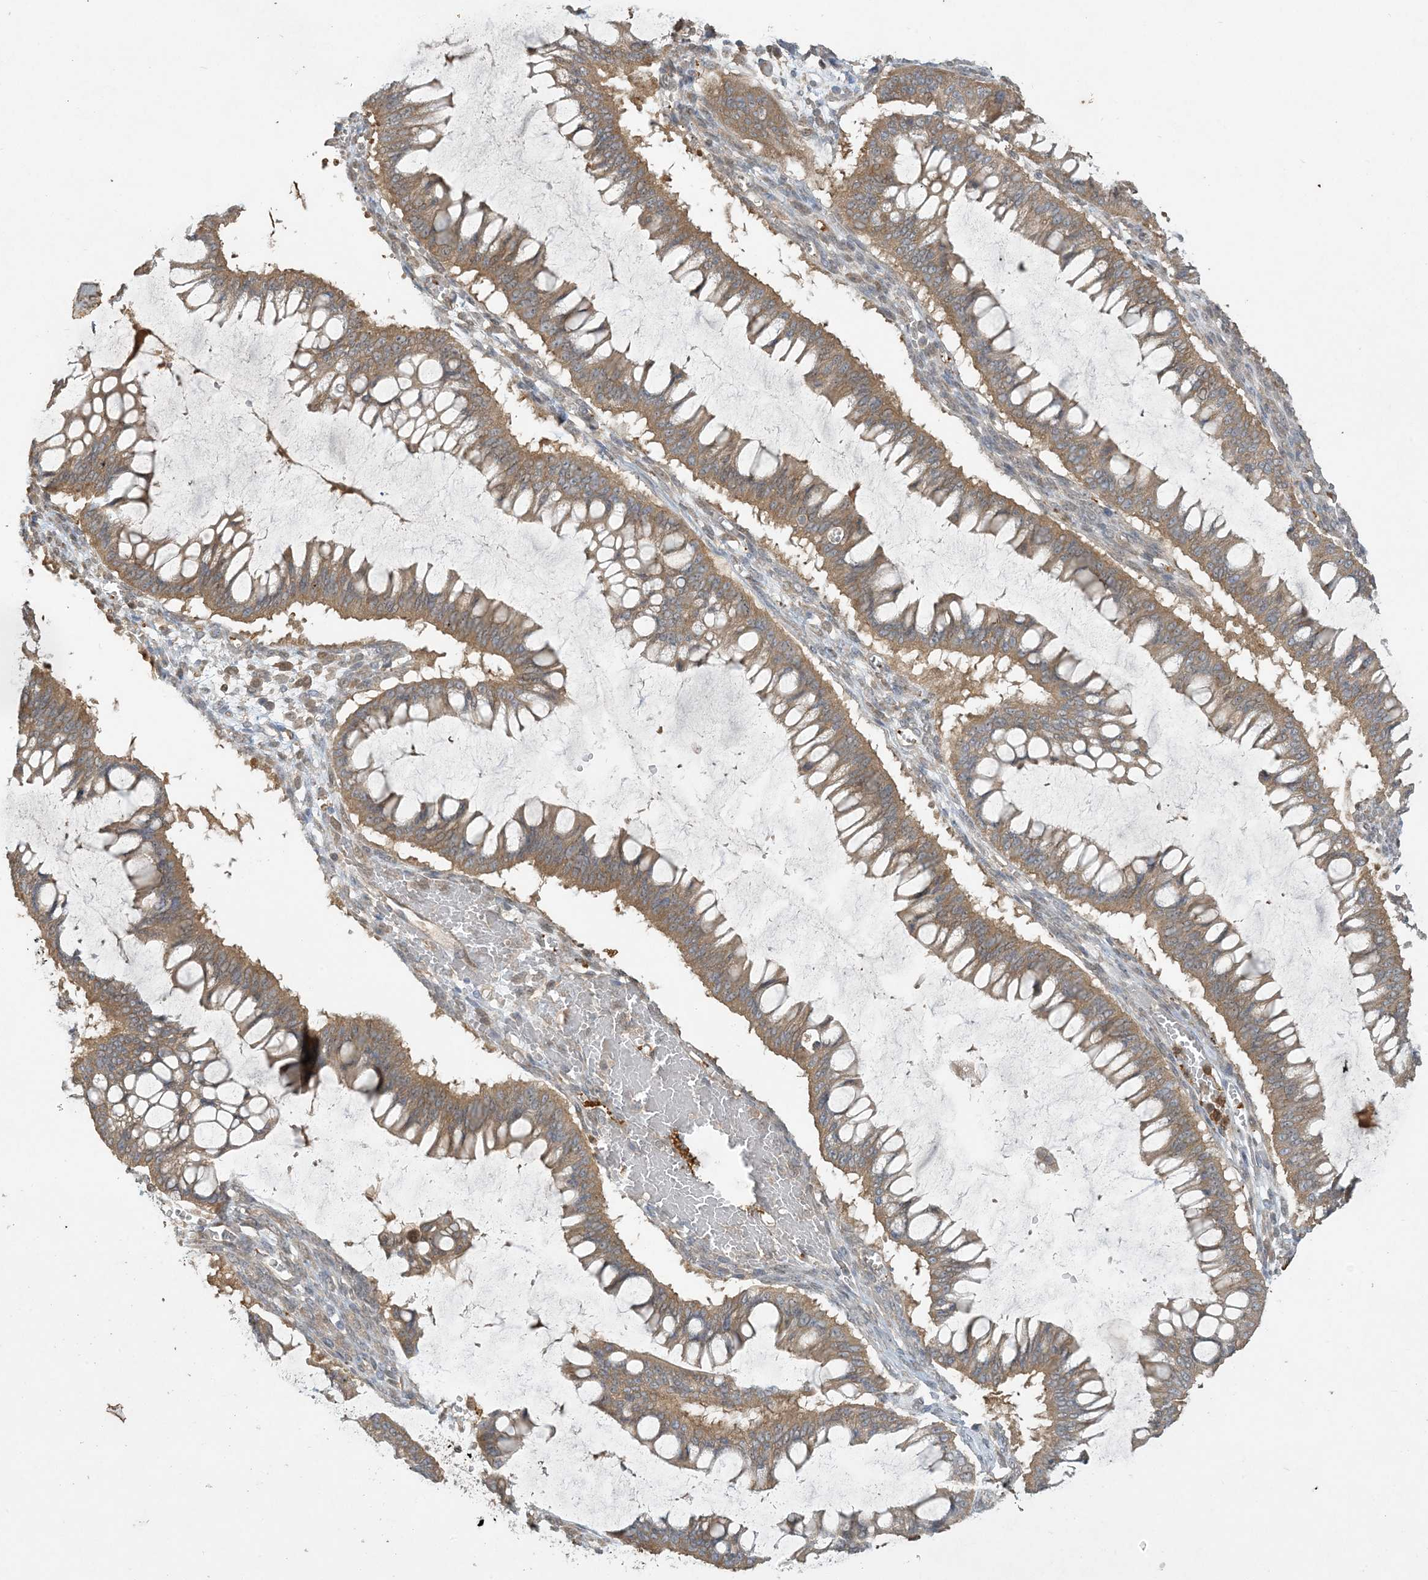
{"staining": {"intensity": "moderate", "quantity": ">75%", "location": "cytoplasmic/membranous"}, "tissue": "ovarian cancer", "cell_type": "Tumor cells", "image_type": "cancer", "snomed": [{"axis": "morphology", "description": "Cystadenocarcinoma, mucinous, NOS"}, {"axis": "topography", "description": "Ovary"}], "caption": "The histopathology image exhibits staining of ovarian mucinous cystadenocarcinoma, revealing moderate cytoplasmic/membranous protein staining (brown color) within tumor cells.", "gene": "TMSB4X", "patient": {"sex": "female", "age": 73}}